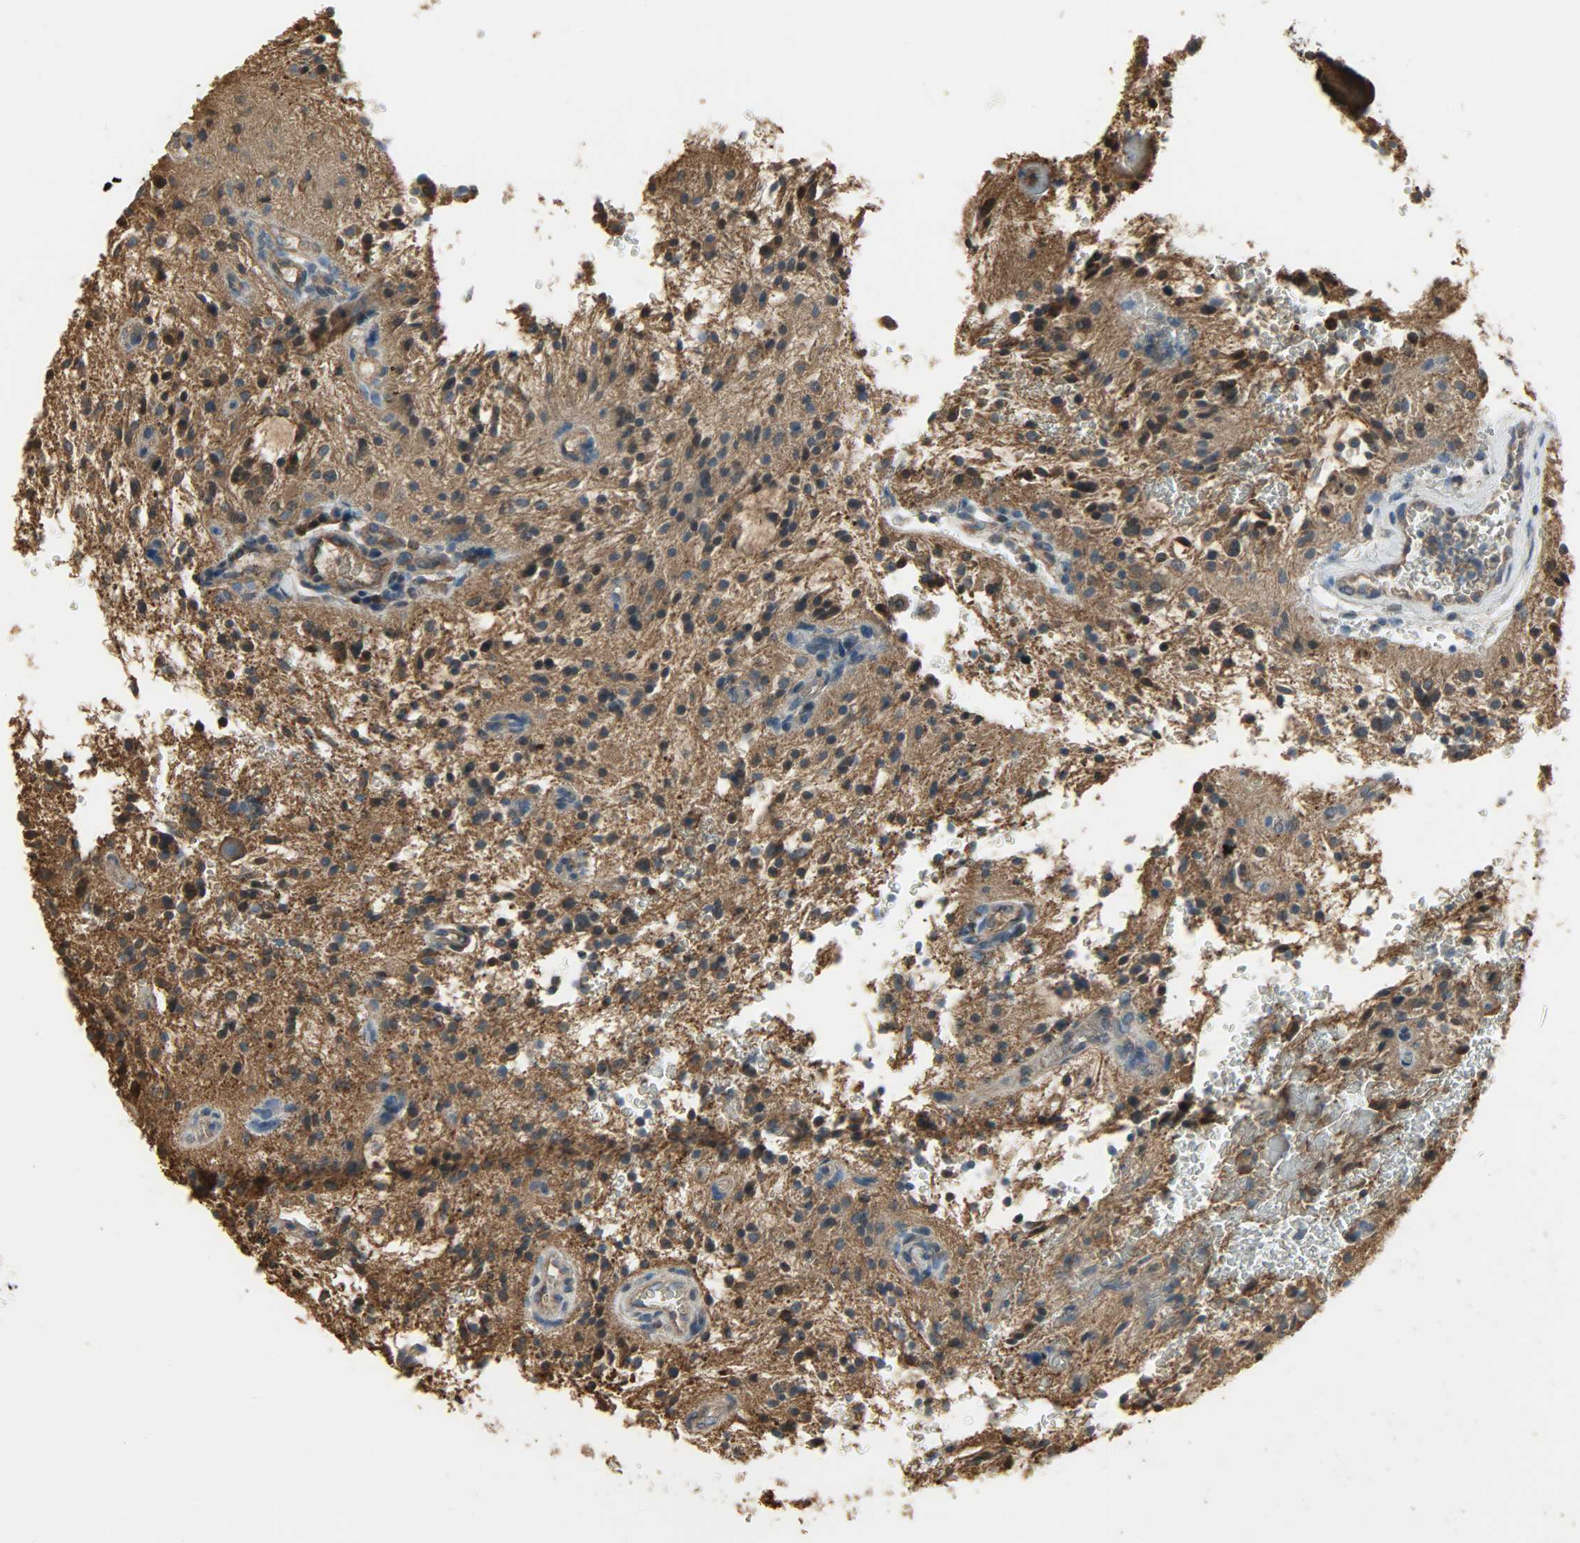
{"staining": {"intensity": "moderate", "quantity": ">75%", "location": "cytoplasmic/membranous,nuclear"}, "tissue": "glioma", "cell_type": "Tumor cells", "image_type": "cancer", "snomed": [{"axis": "morphology", "description": "Glioma, malignant, NOS"}, {"axis": "topography", "description": "Cerebellum"}], "caption": "Malignant glioma stained for a protein (brown) displays moderate cytoplasmic/membranous and nuclear positive positivity in about >75% of tumor cells.", "gene": "LDHB", "patient": {"sex": "female", "age": 10}}